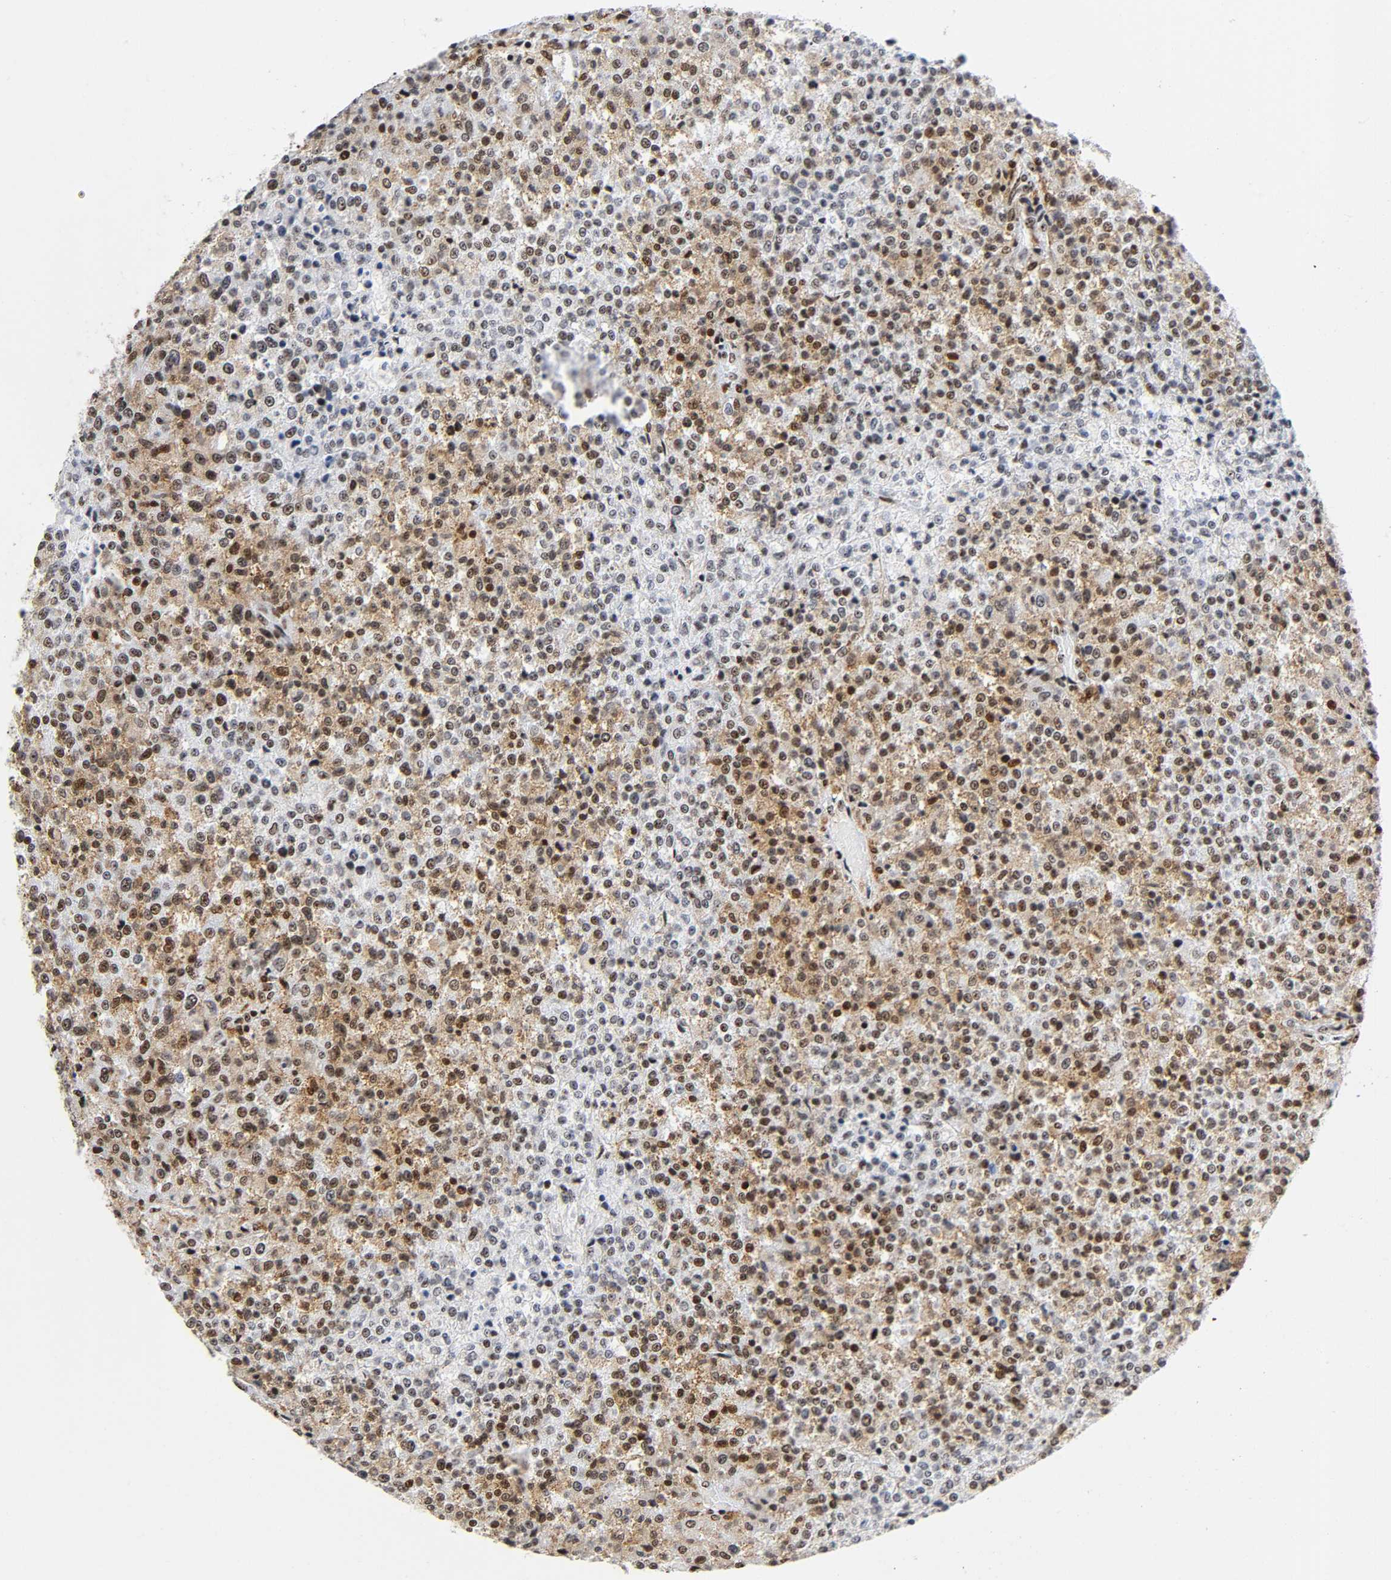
{"staining": {"intensity": "moderate", "quantity": "25%-75%", "location": "nuclear"}, "tissue": "testis cancer", "cell_type": "Tumor cells", "image_type": "cancer", "snomed": [{"axis": "morphology", "description": "Seminoma, NOS"}, {"axis": "topography", "description": "Testis"}], "caption": "Testis seminoma was stained to show a protein in brown. There is medium levels of moderate nuclear staining in about 25%-75% of tumor cells. (Brightfield microscopy of DAB IHC at high magnification).", "gene": "UBTF", "patient": {"sex": "male", "age": 59}}